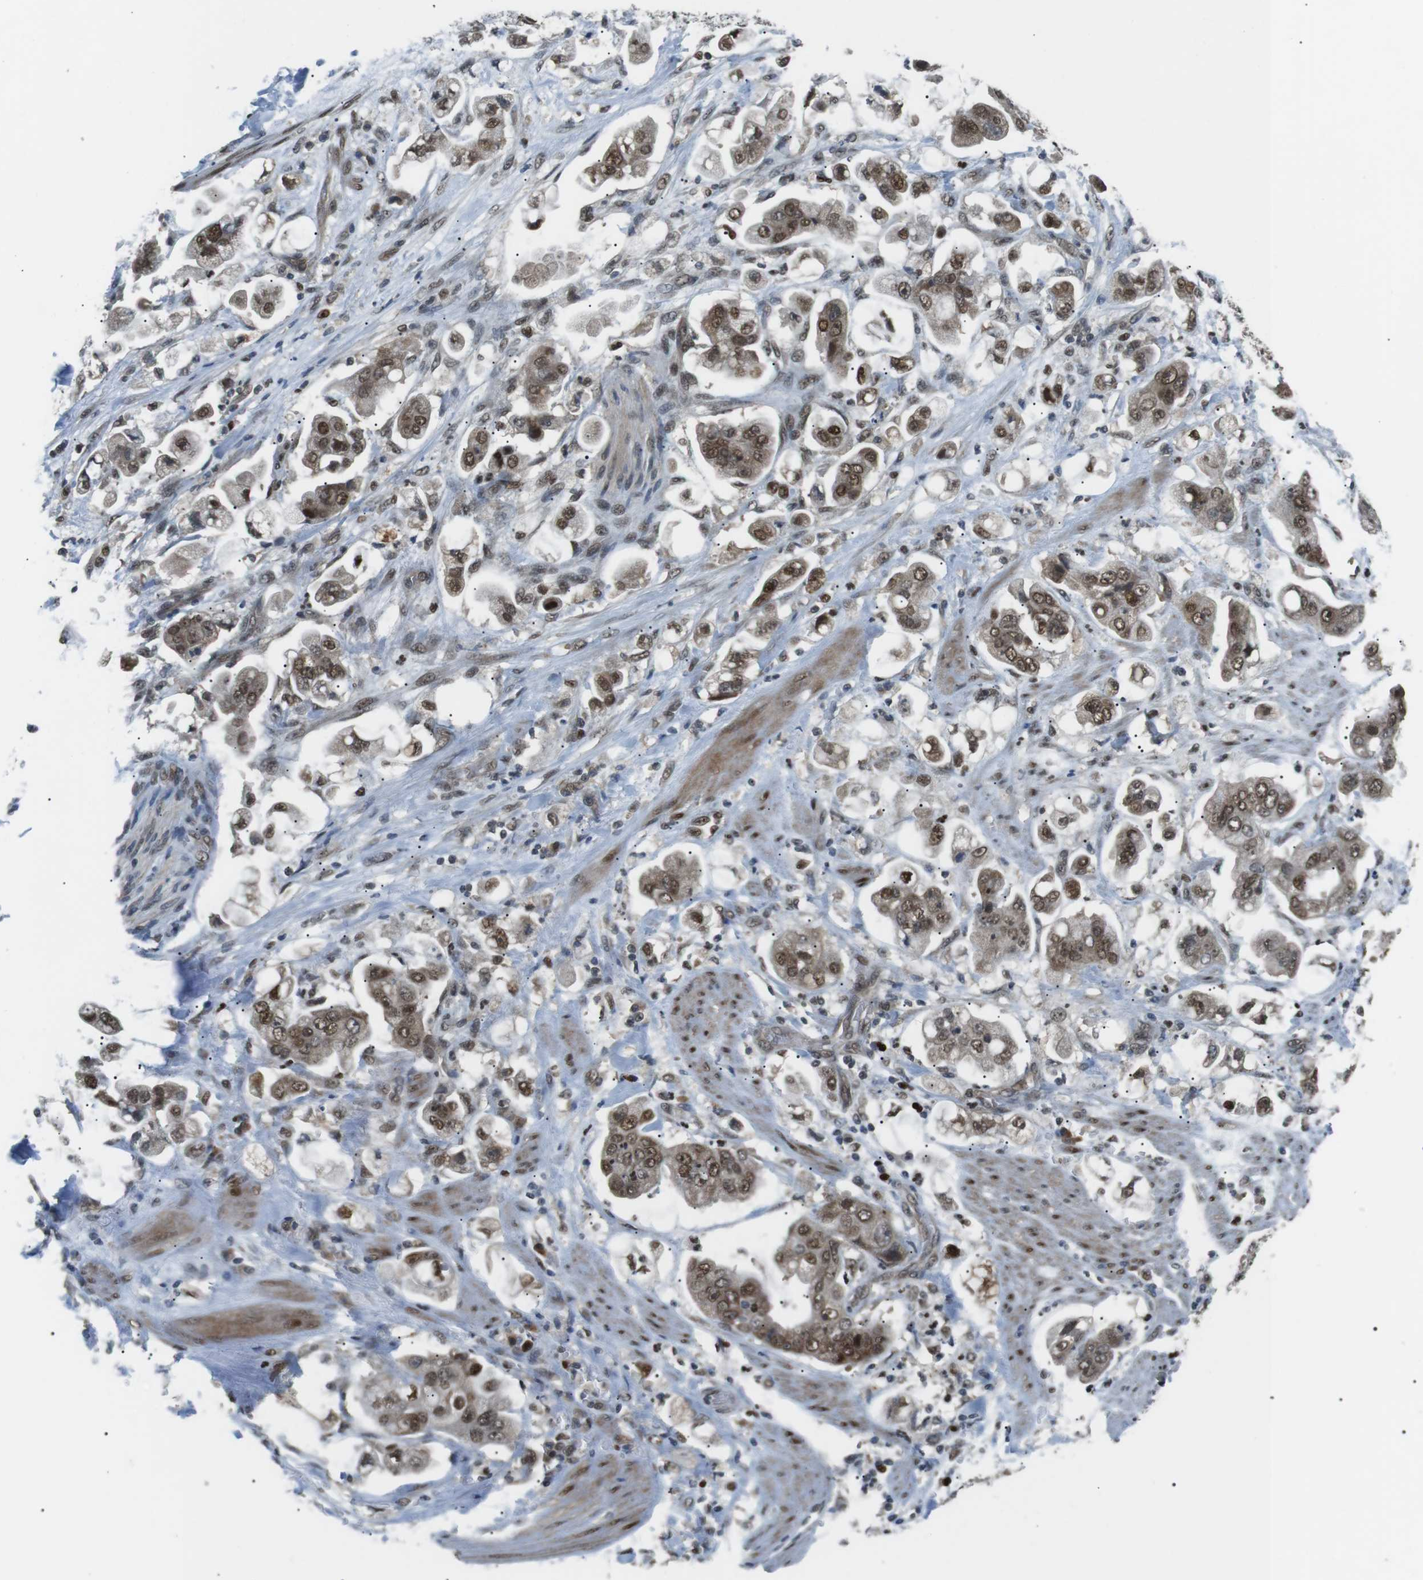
{"staining": {"intensity": "moderate", "quantity": ">75%", "location": "cytoplasmic/membranous,nuclear"}, "tissue": "stomach cancer", "cell_type": "Tumor cells", "image_type": "cancer", "snomed": [{"axis": "morphology", "description": "Adenocarcinoma, NOS"}, {"axis": "topography", "description": "Stomach"}], "caption": "Tumor cells display moderate cytoplasmic/membranous and nuclear positivity in about >75% of cells in stomach cancer (adenocarcinoma).", "gene": "ORAI3", "patient": {"sex": "male", "age": 62}}